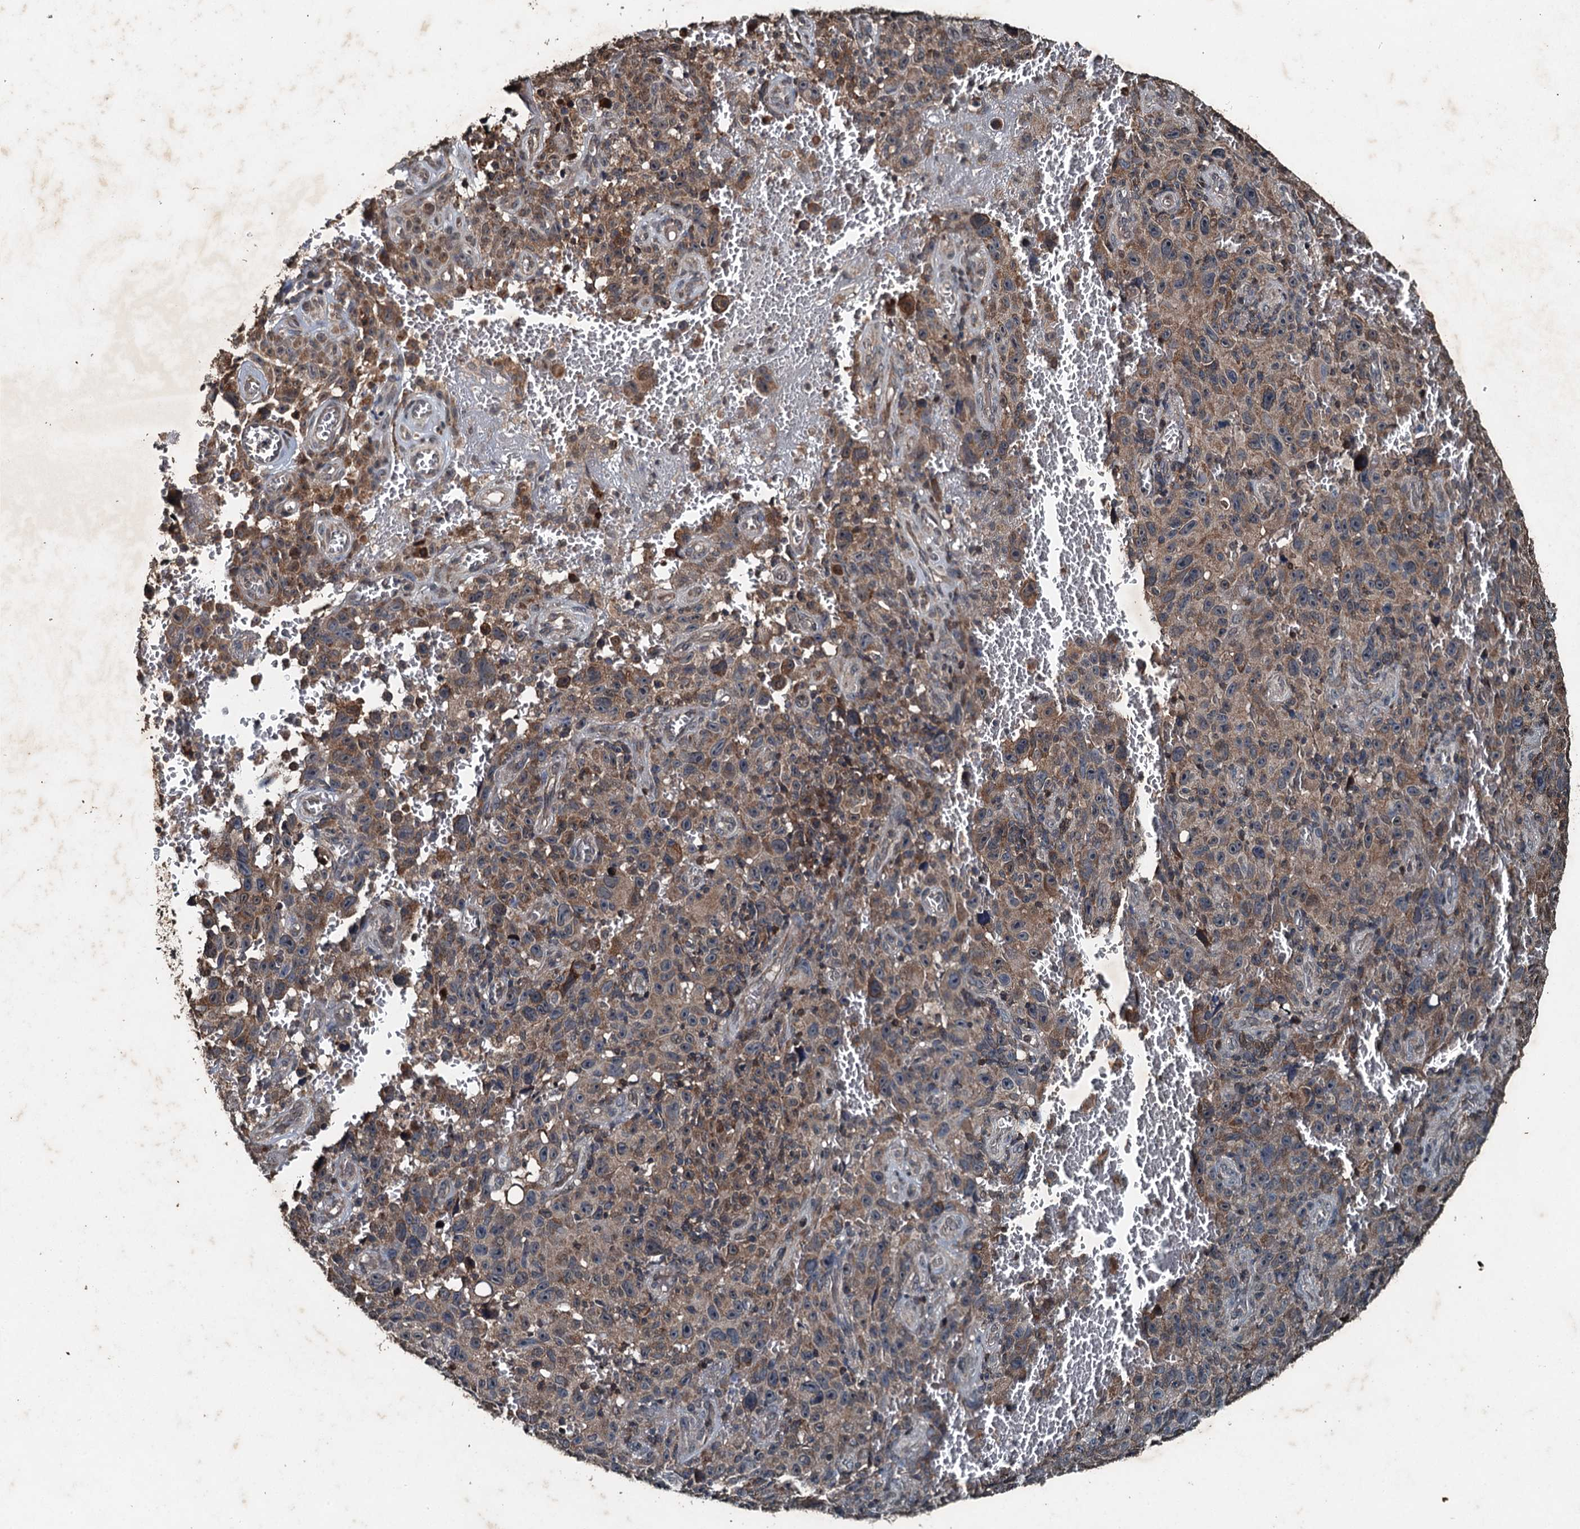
{"staining": {"intensity": "moderate", "quantity": ">75%", "location": "cytoplasmic/membranous"}, "tissue": "melanoma", "cell_type": "Tumor cells", "image_type": "cancer", "snomed": [{"axis": "morphology", "description": "Malignant melanoma, NOS"}, {"axis": "topography", "description": "Skin"}], "caption": "DAB immunohistochemical staining of melanoma exhibits moderate cytoplasmic/membranous protein positivity in about >75% of tumor cells.", "gene": "TCTN1", "patient": {"sex": "female", "age": 82}}